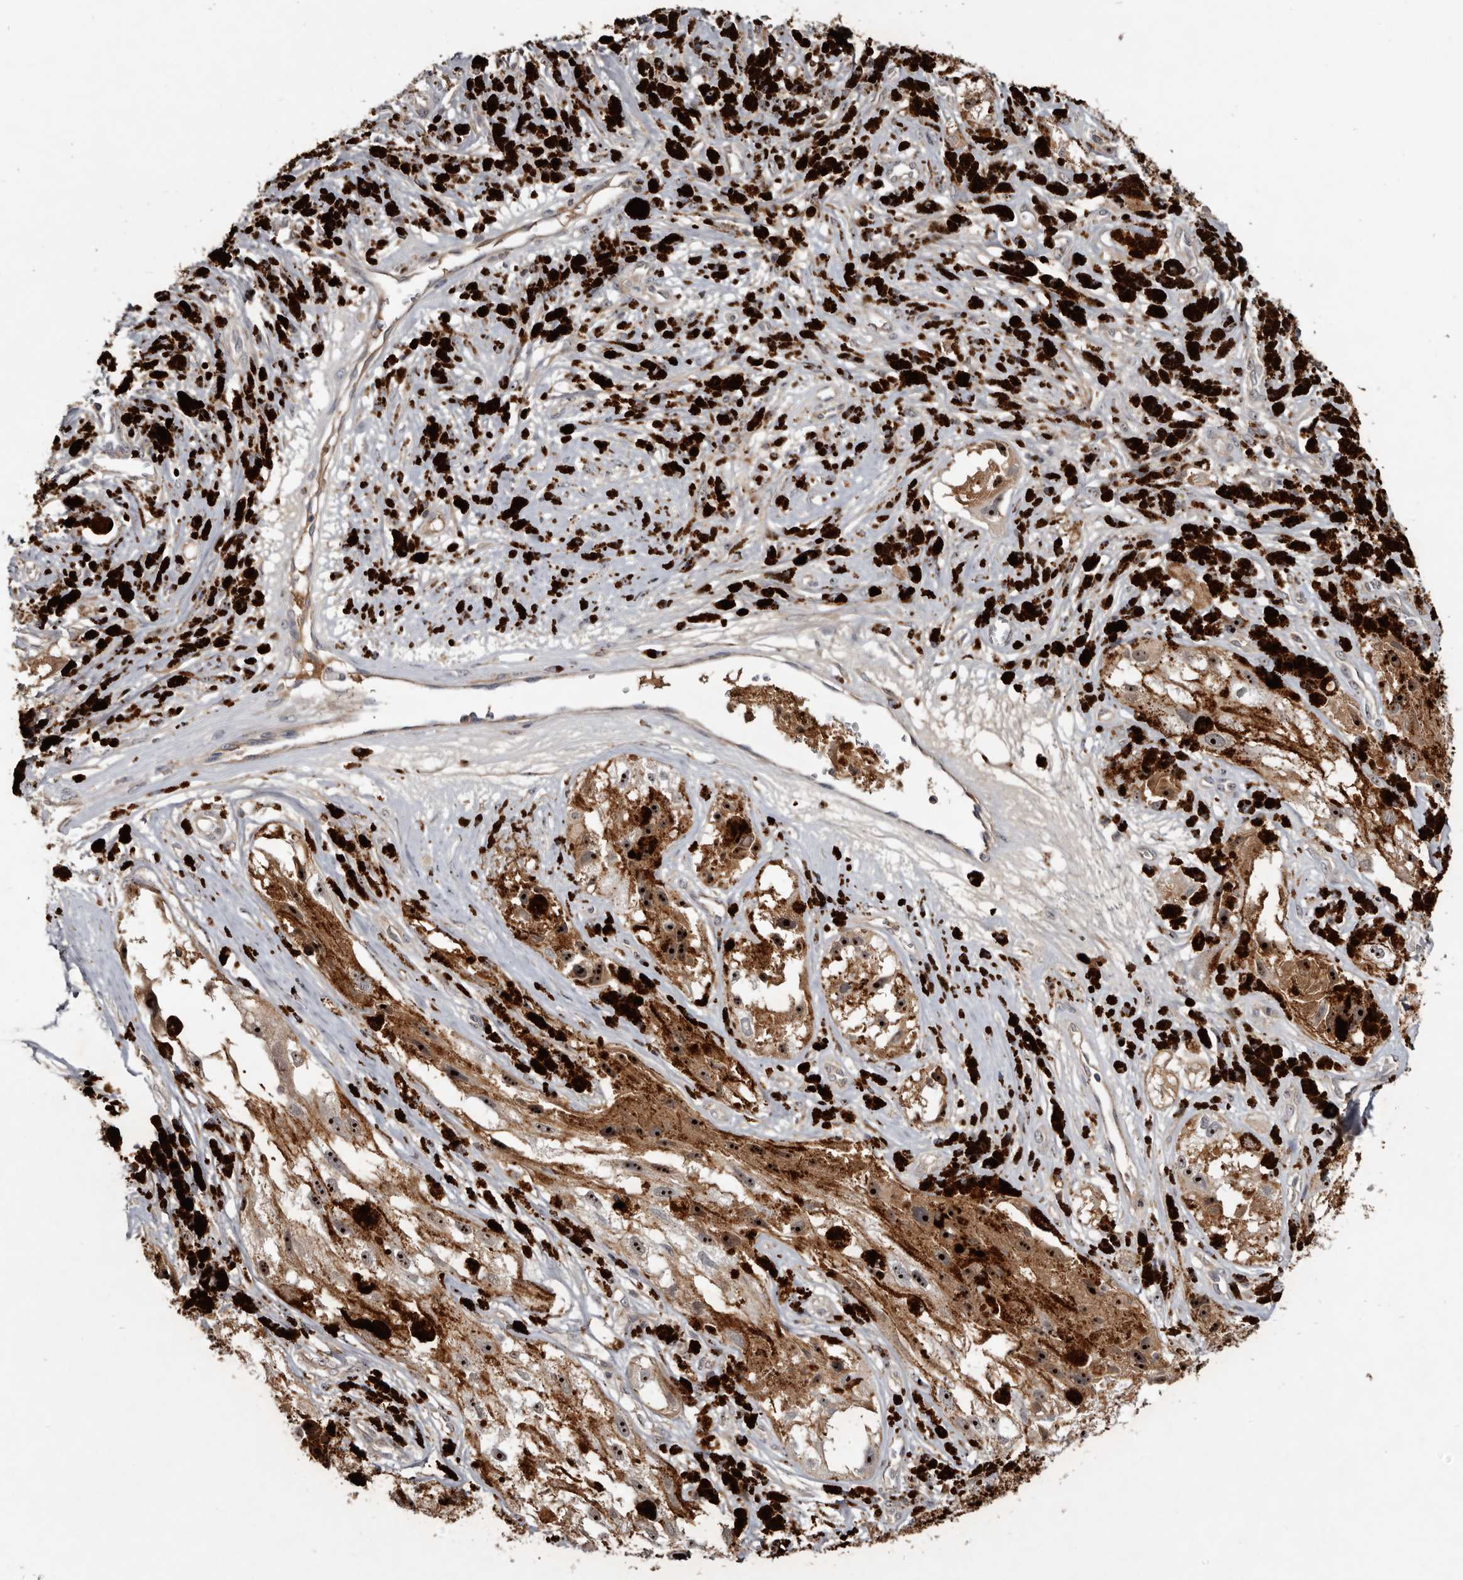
{"staining": {"intensity": "moderate", "quantity": ">75%", "location": "cytoplasmic/membranous,nuclear"}, "tissue": "melanoma", "cell_type": "Tumor cells", "image_type": "cancer", "snomed": [{"axis": "morphology", "description": "Malignant melanoma, NOS"}, {"axis": "topography", "description": "Skin"}], "caption": "Malignant melanoma stained with a brown dye displays moderate cytoplasmic/membranous and nuclear positive positivity in approximately >75% of tumor cells.", "gene": "TTC39A", "patient": {"sex": "male", "age": 88}}